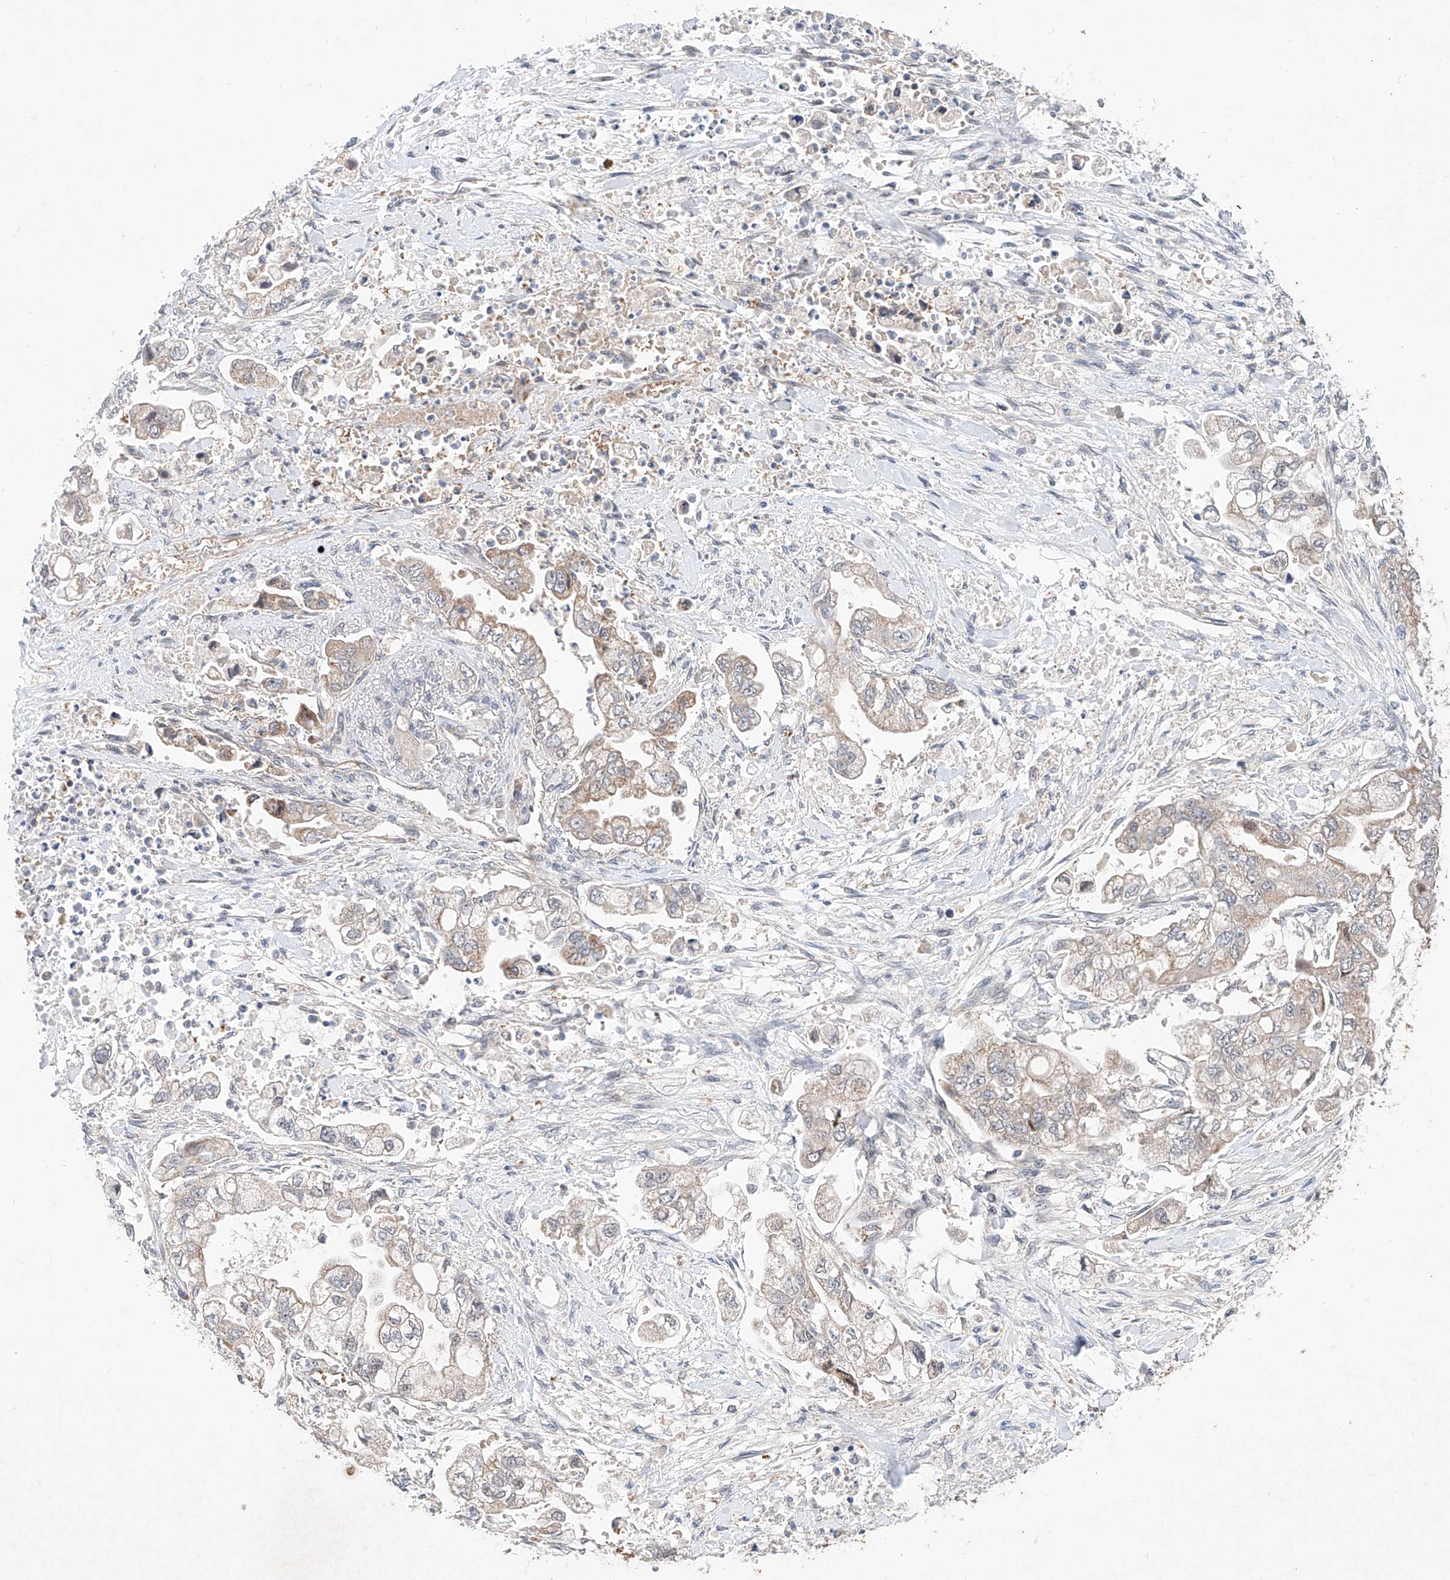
{"staining": {"intensity": "moderate", "quantity": "25%-75%", "location": "cytoplasmic/membranous"}, "tissue": "stomach cancer", "cell_type": "Tumor cells", "image_type": "cancer", "snomed": [{"axis": "morphology", "description": "Normal tissue, NOS"}, {"axis": "morphology", "description": "Adenocarcinoma, NOS"}, {"axis": "topography", "description": "Stomach"}], "caption": "This is a photomicrograph of IHC staining of adenocarcinoma (stomach), which shows moderate positivity in the cytoplasmic/membranous of tumor cells.", "gene": "FASTK", "patient": {"sex": "male", "age": 62}}